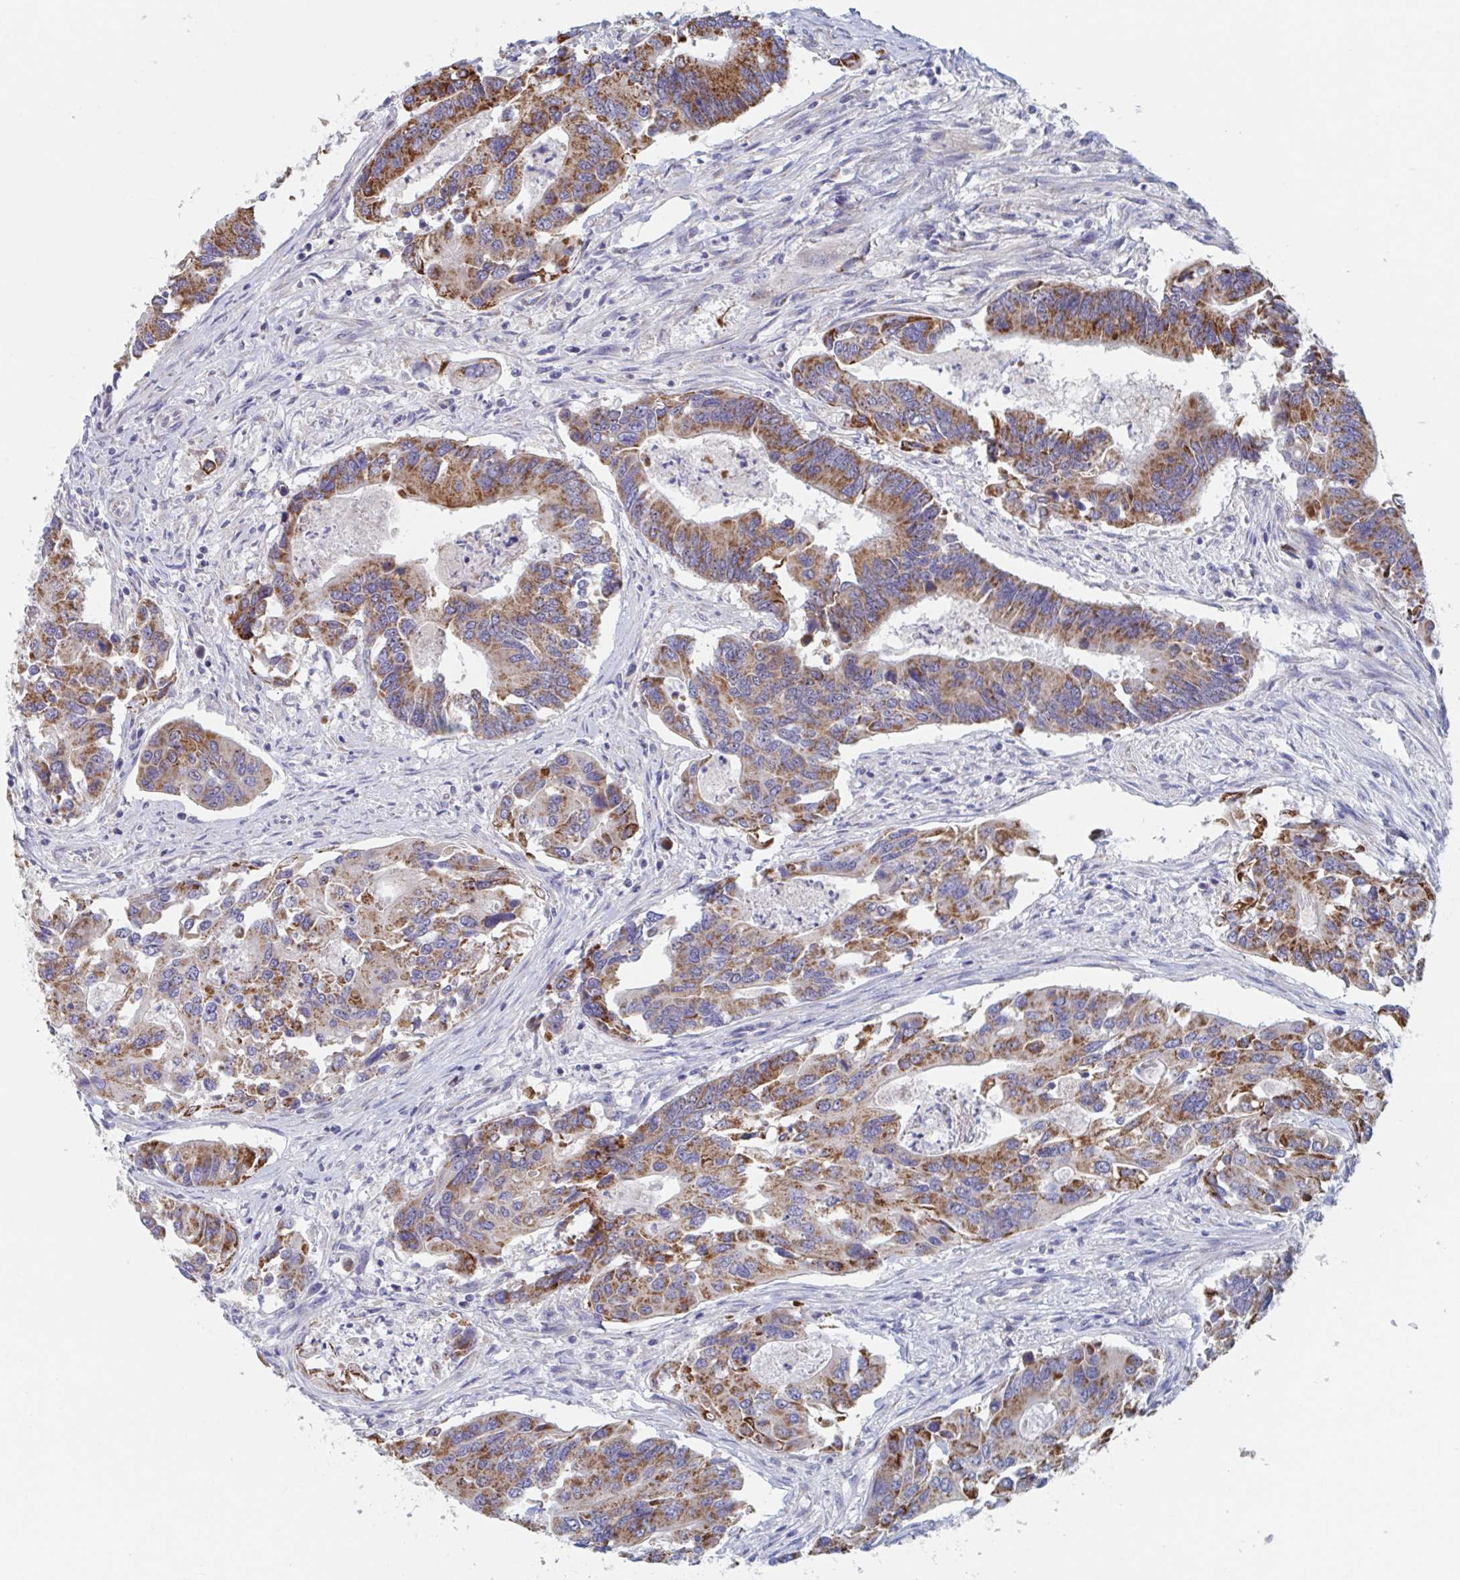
{"staining": {"intensity": "strong", "quantity": "25%-75%", "location": "cytoplasmic/membranous"}, "tissue": "colorectal cancer", "cell_type": "Tumor cells", "image_type": "cancer", "snomed": [{"axis": "morphology", "description": "Adenocarcinoma, NOS"}, {"axis": "topography", "description": "Colon"}], "caption": "High-magnification brightfield microscopy of colorectal cancer stained with DAB (brown) and counterstained with hematoxylin (blue). tumor cells exhibit strong cytoplasmic/membranous staining is seen in about25%-75% of cells.", "gene": "MRPL53", "patient": {"sex": "female", "age": 67}}